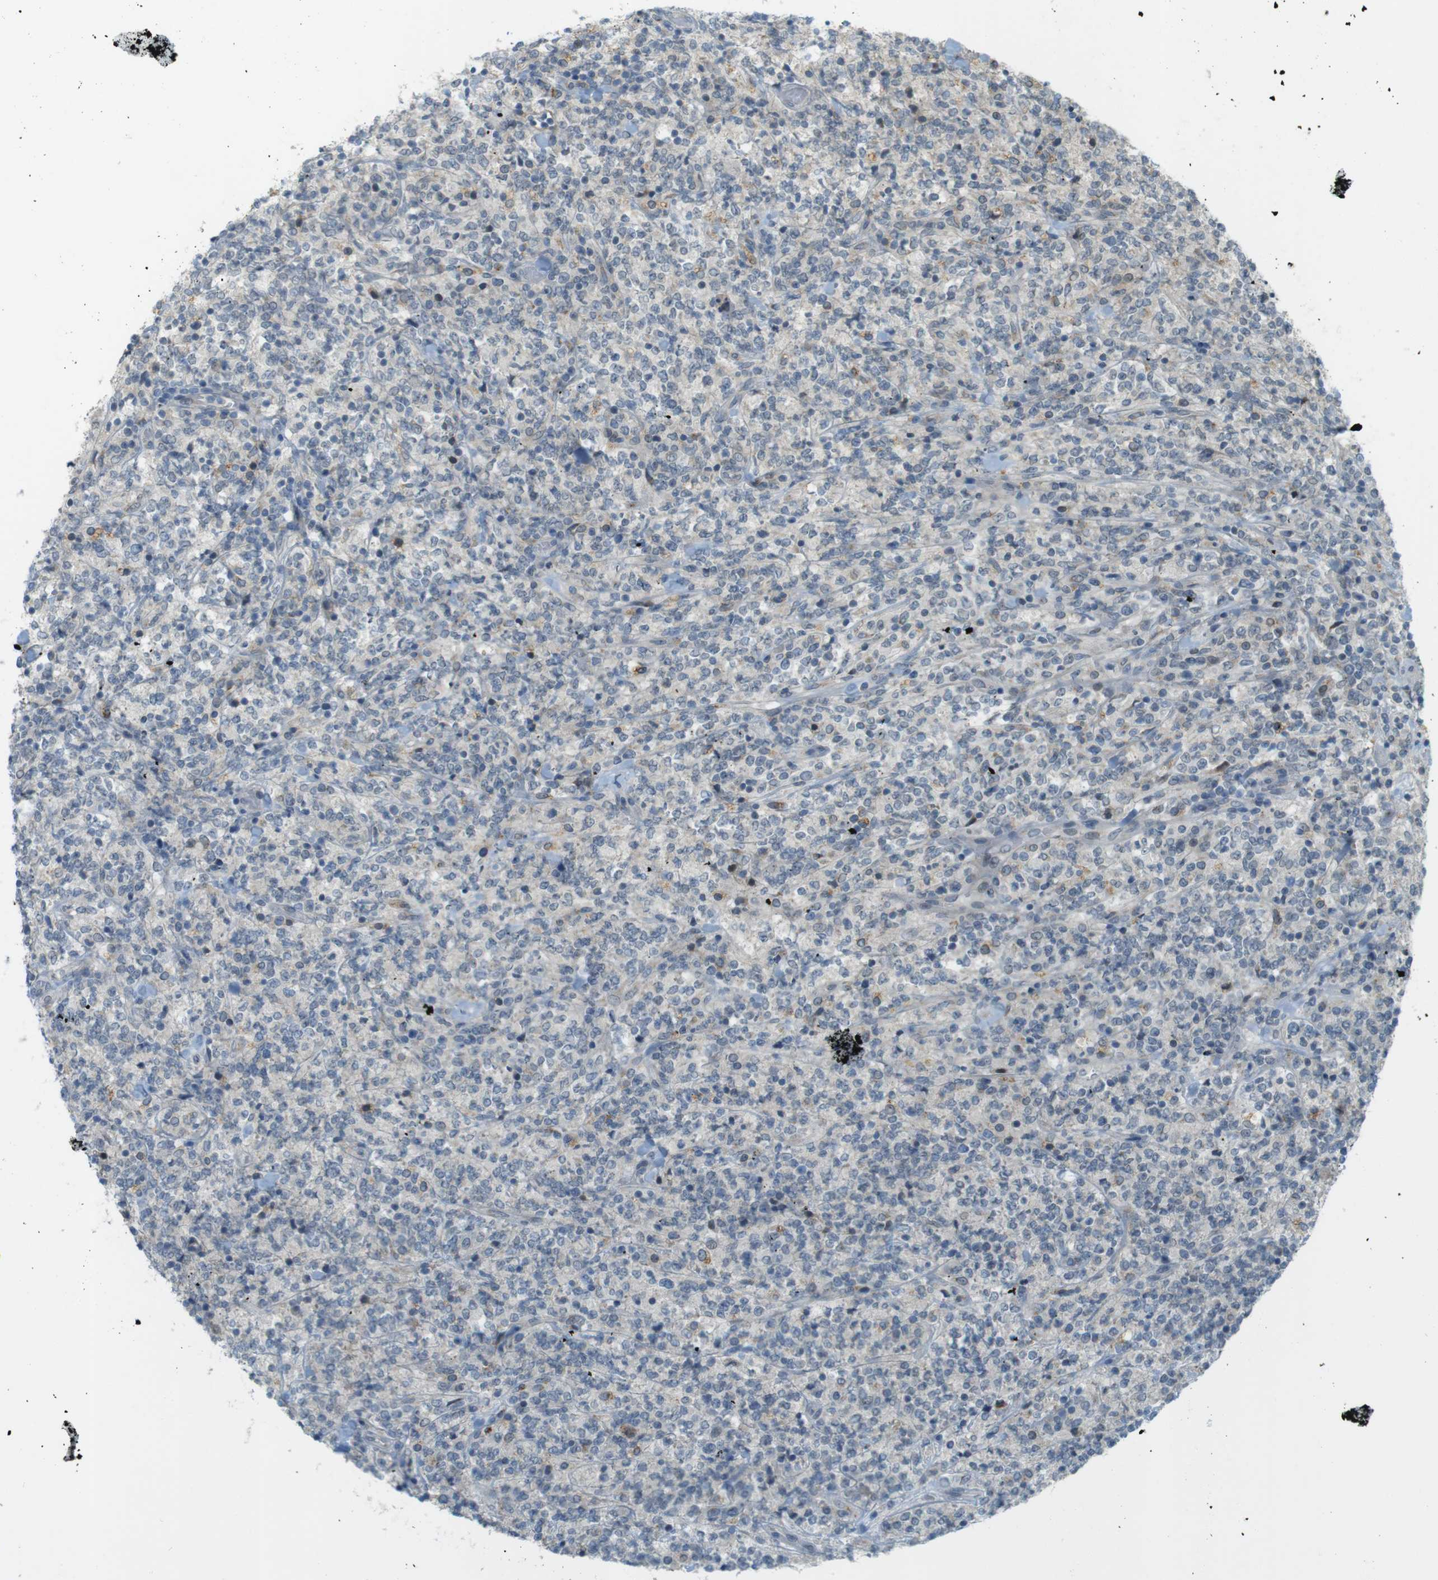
{"staining": {"intensity": "weak", "quantity": "<25%", "location": "cytoplasmic/membranous"}, "tissue": "lymphoma", "cell_type": "Tumor cells", "image_type": "cancer", "snomed": [{"axis": "morphology", "description": "Malignant lymphoma, non-Hodgkin's type, High grade"}, {"axis": "topography", "description": "Soft tissue"}], "caption": "The micrograph shows no staining of tumor cells in high-grade malignant lymphoma, non-Hodgkin's type. (DAB (3,3'-diaminobenzidine) immunohistochemistry (IHC) visualized using brightfield microscopy, high magnification).", "gene": "UGT8", "patient": {"sex": "male", "age": 18}}